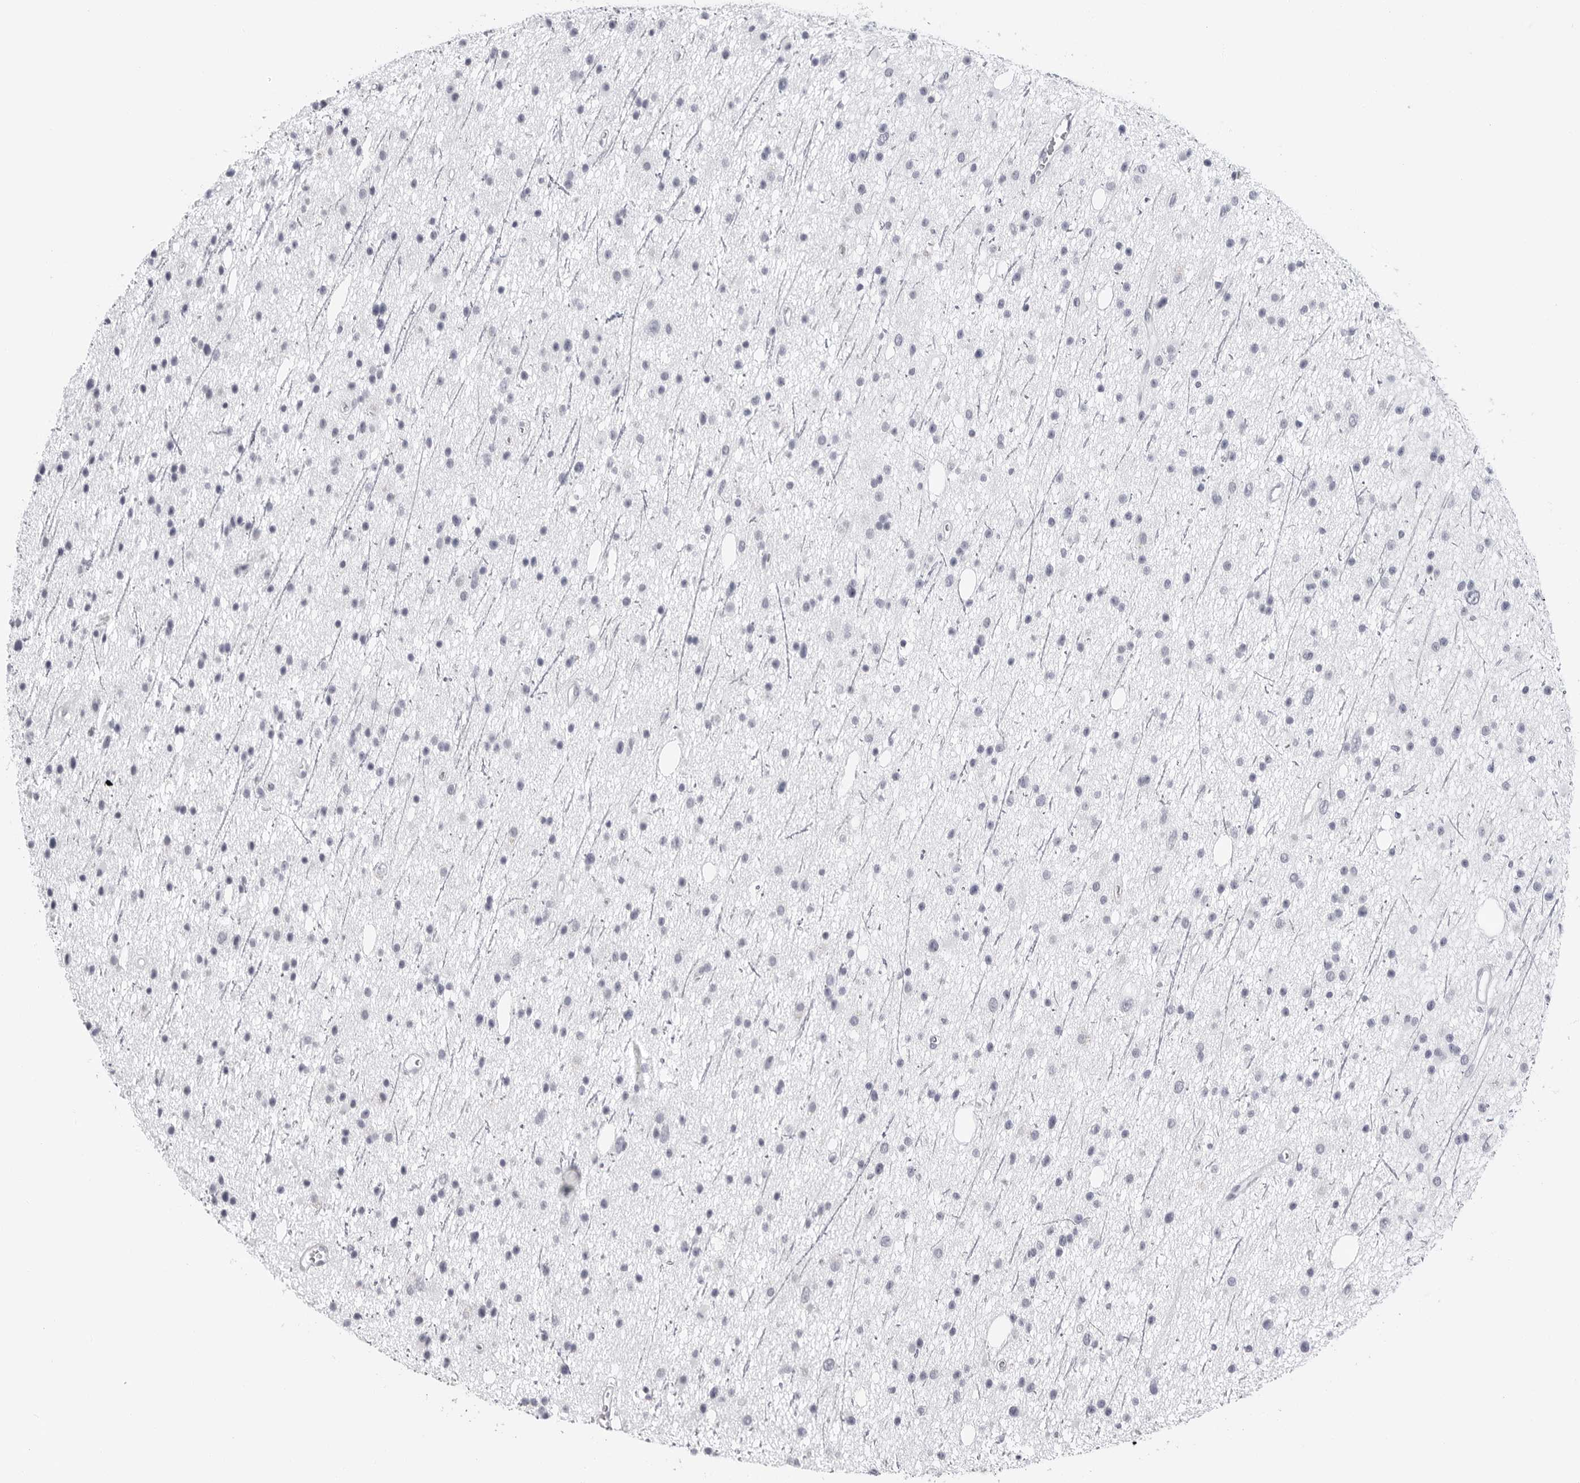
{"staining": {"intensity": "negative", "quantity": "none", "location": "none"}, "tissue": "glioma", "cell_type": "Tumor cells", "image_type": "cancer", "snomed": [{"axis": "morphology", "description": "Glioma, malignant, Low grade"}, {"axis": "topography", "description": "Cerebral cortex"}], "caption": "Tumor cells are negative for protein expression in human glioma.", "gene": "PGA3", "patient": {"sex": "female", "age": 39}}